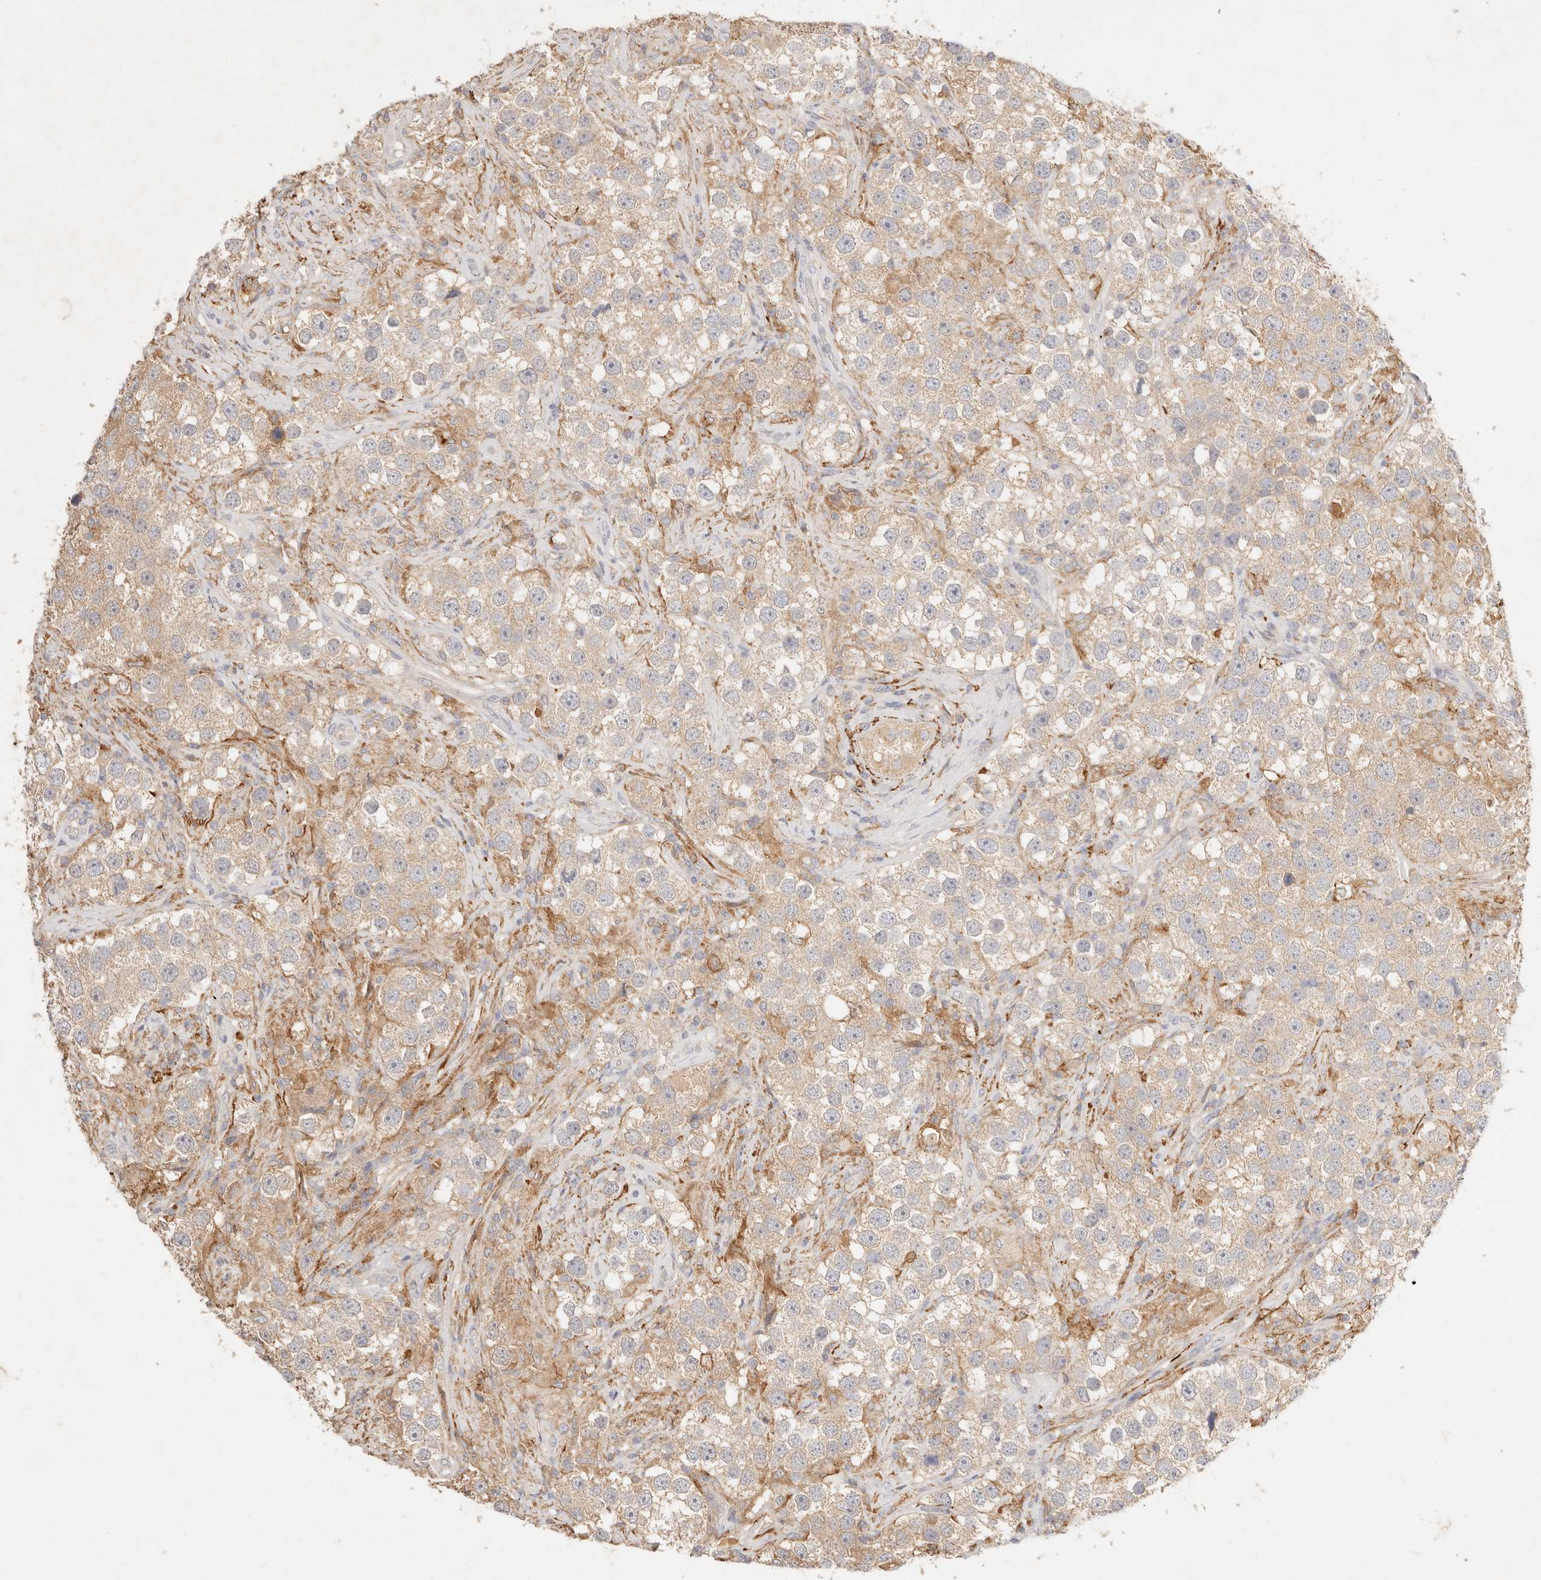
{"staining": {"intensity": "moderate", "quantity": "25%-75%", "location": "cytoplasmic/membranous"}, "tissue": "testis cancer", "cell_type": "Tumor cells", "image_type": "cancer", "snomed": [{"axis": "morphology", "description": "Seminoma, NOS"}, {"axis": "topography", "description": "Testis"}], "caption": "The micrograph demonstrates immunohistochemical staining of seminoma (testis). There is moderate cytoplasmic/membranous expression is appreciated in approximately 25%-75% of tumor cells. The protein is shown in brown color, while the nuclei are stained blue.", "gene": "HK2", "patient": {"sex": "male", "age": 49}}